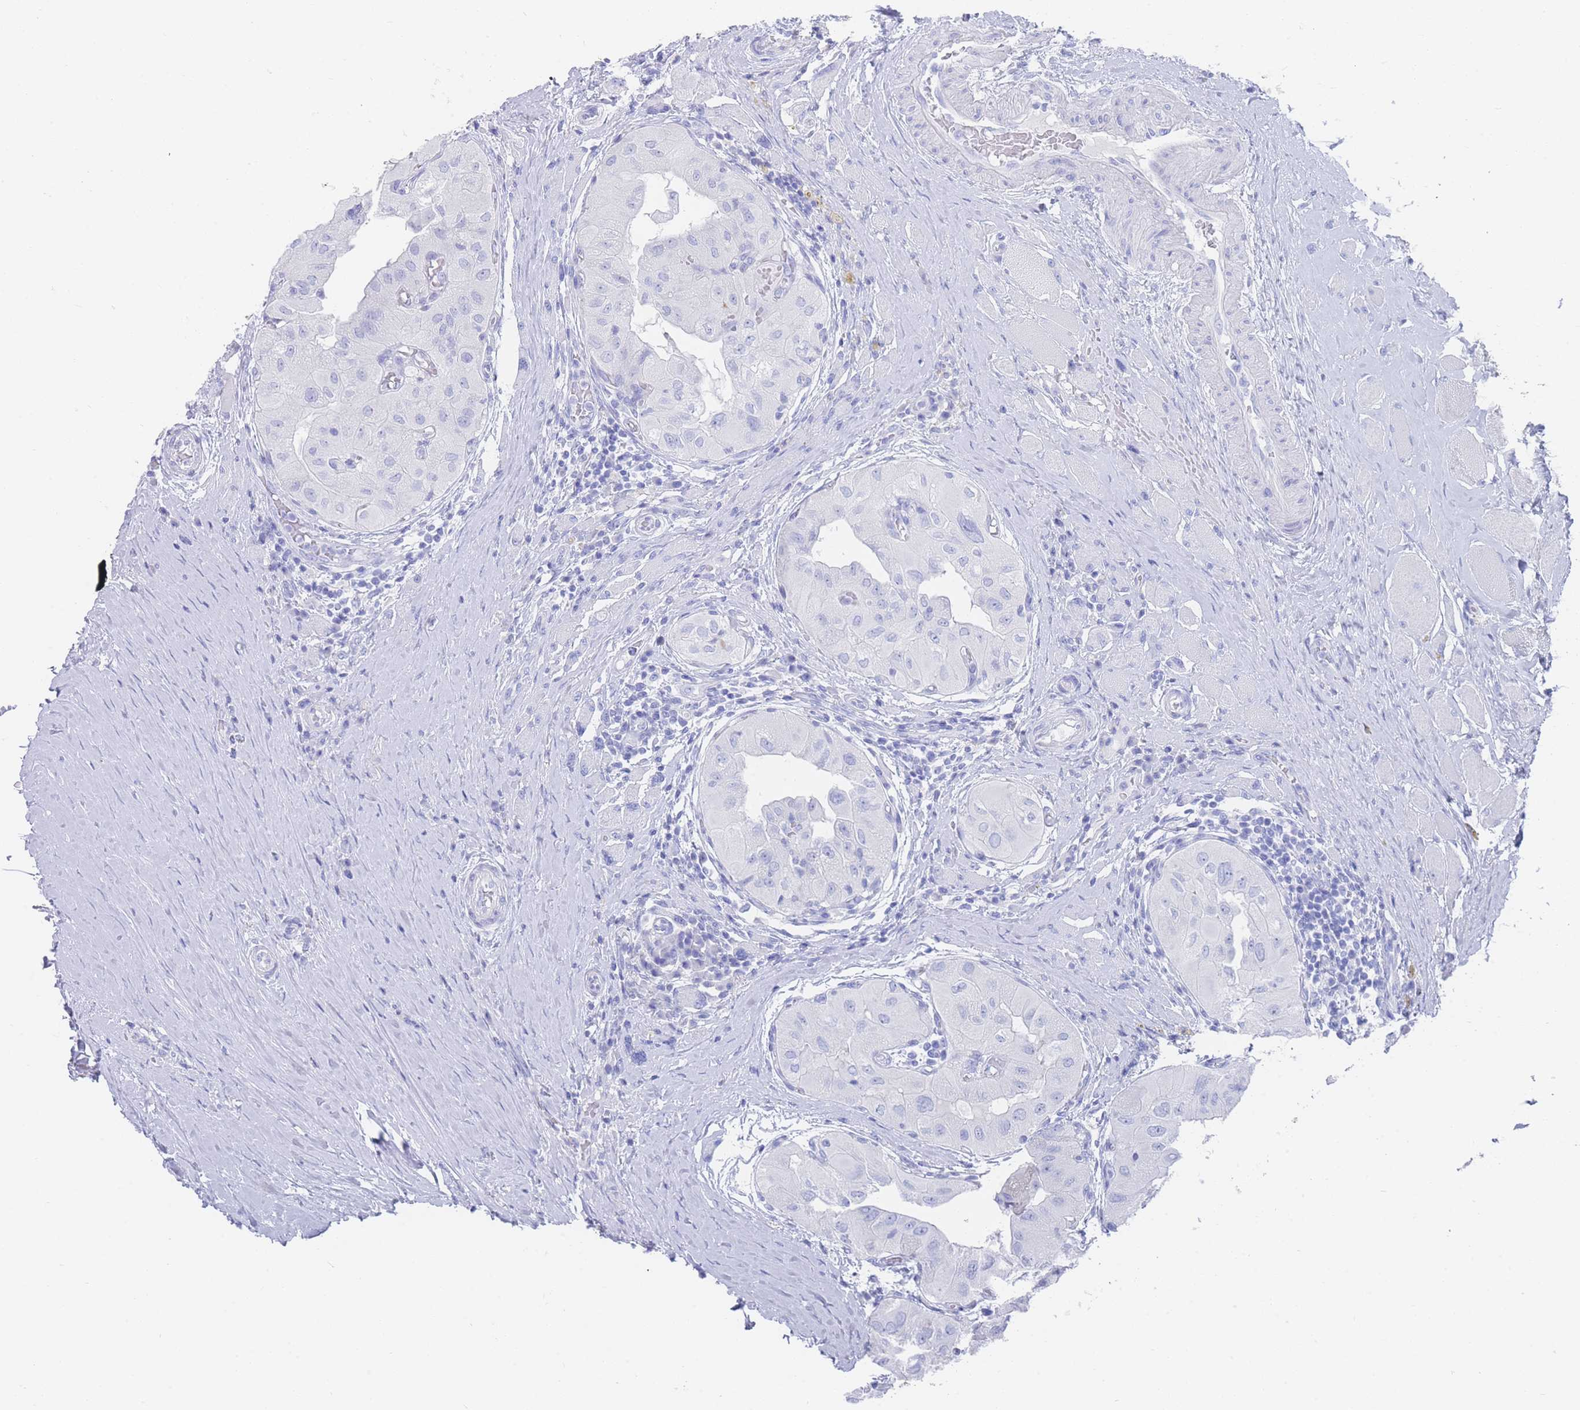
{"staining": {"intensity": "negative", "quantity": "none", "location": "none"}, "tissue": "thyroid cancer", "cell_type": "Tumor cells", "image_type": "cancer", "snomed": [{"axis": "morphology", "description": "Papillary adenocarcinoma, NOS"}, {"axis": "topography", "description": "Thyroid gland"}], "caption": "High magnification brightfield microscopy of thyroid papillary adenocarcinoma stained with DAB (3,3'-diaminobenzidine) (brown) and counterstained with hematoxylin (blue): tumor cells show no significant staining. (Brightfield microscopy of DAB immunohistochemistry (IHC) at high magnification).", "gene": "LRRC37A", "patient": {"sex": "female", "age": 59}}